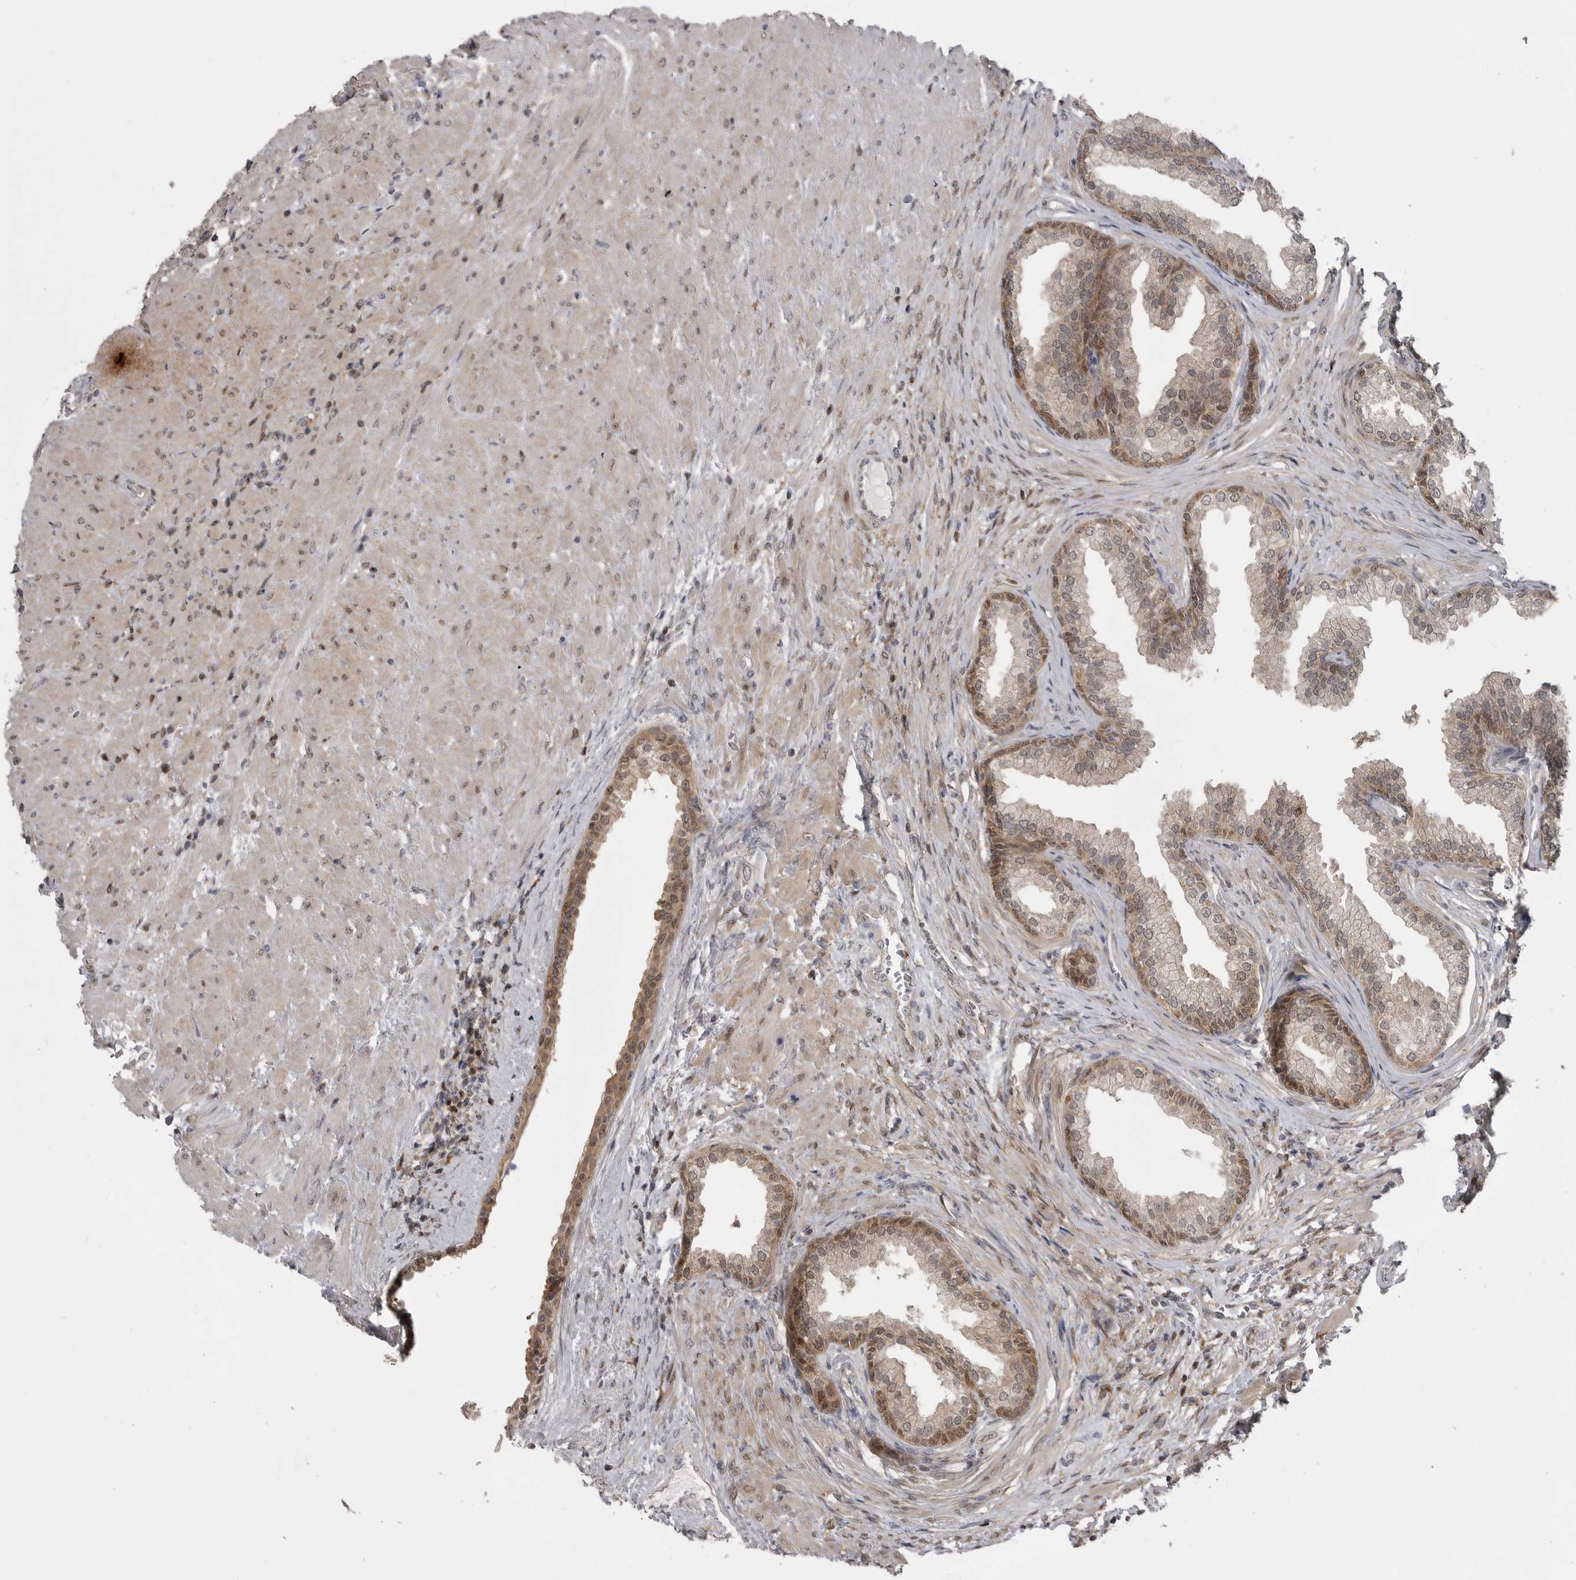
{"staining": {"intensity": "moderate", "quantity": "25%-75%", "location": "cytoplasmic/membranous,nuclear"}, "tissue": "prostate", "cell_type": "Glandular cells", "image_type": "normal", "snomed": [{"axis": "morphology", "description": "Normal tissue, NOS"}, {"axis": "topography", "description": "Prostate"}], "caption": "Immunohistochemical staining of unremarkable prostate demonstrates medium levels of moderate cytoplasmic/membranous,nuclear staining in about 25%-75% of glandular cells.", "gene": "MAPK13", "patient": {"sex": "male", "age": 76}}